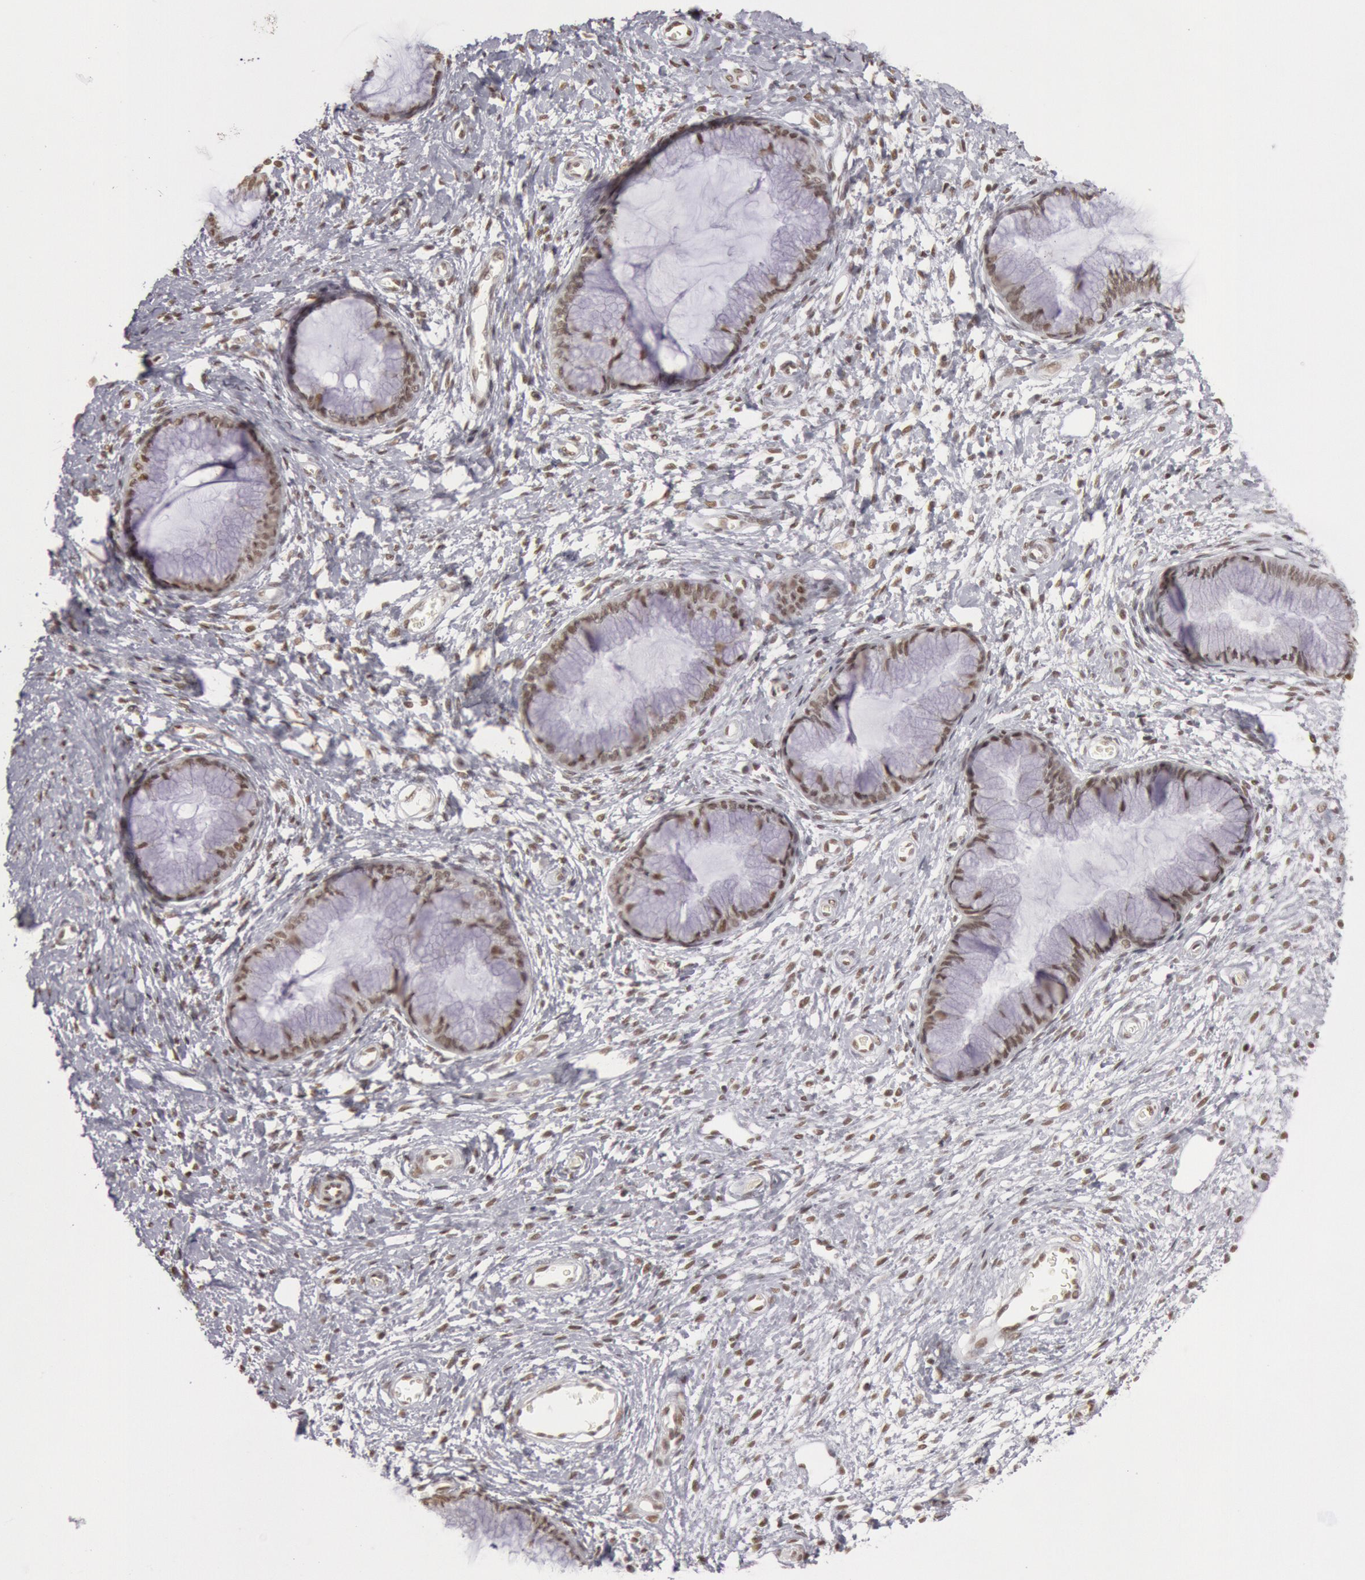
{"staining": {"intensity": "moderate", "quantity": ">75%", "location": "nuclear"}, "tissue": "cervix", "cell_type": "Glandular cells", "image_type": "normal", "snomed": [{"axis": "morphology", "description": "Normal tissue, NOS"}, {"axis": "topography", "description": "Cervix"}], "caption": "Brown immunohistochemical staining in benign cervix reveals moderate nuclear expression in approximately >75% of glandular cells. The staining was performed using DAB to visualize the protein expression in brown, while the nuclei were stained in blue with hematoxylin (Magnification: 20x).", "gene": "ESS2", "patient": {"sex": "female", "age": 27}}